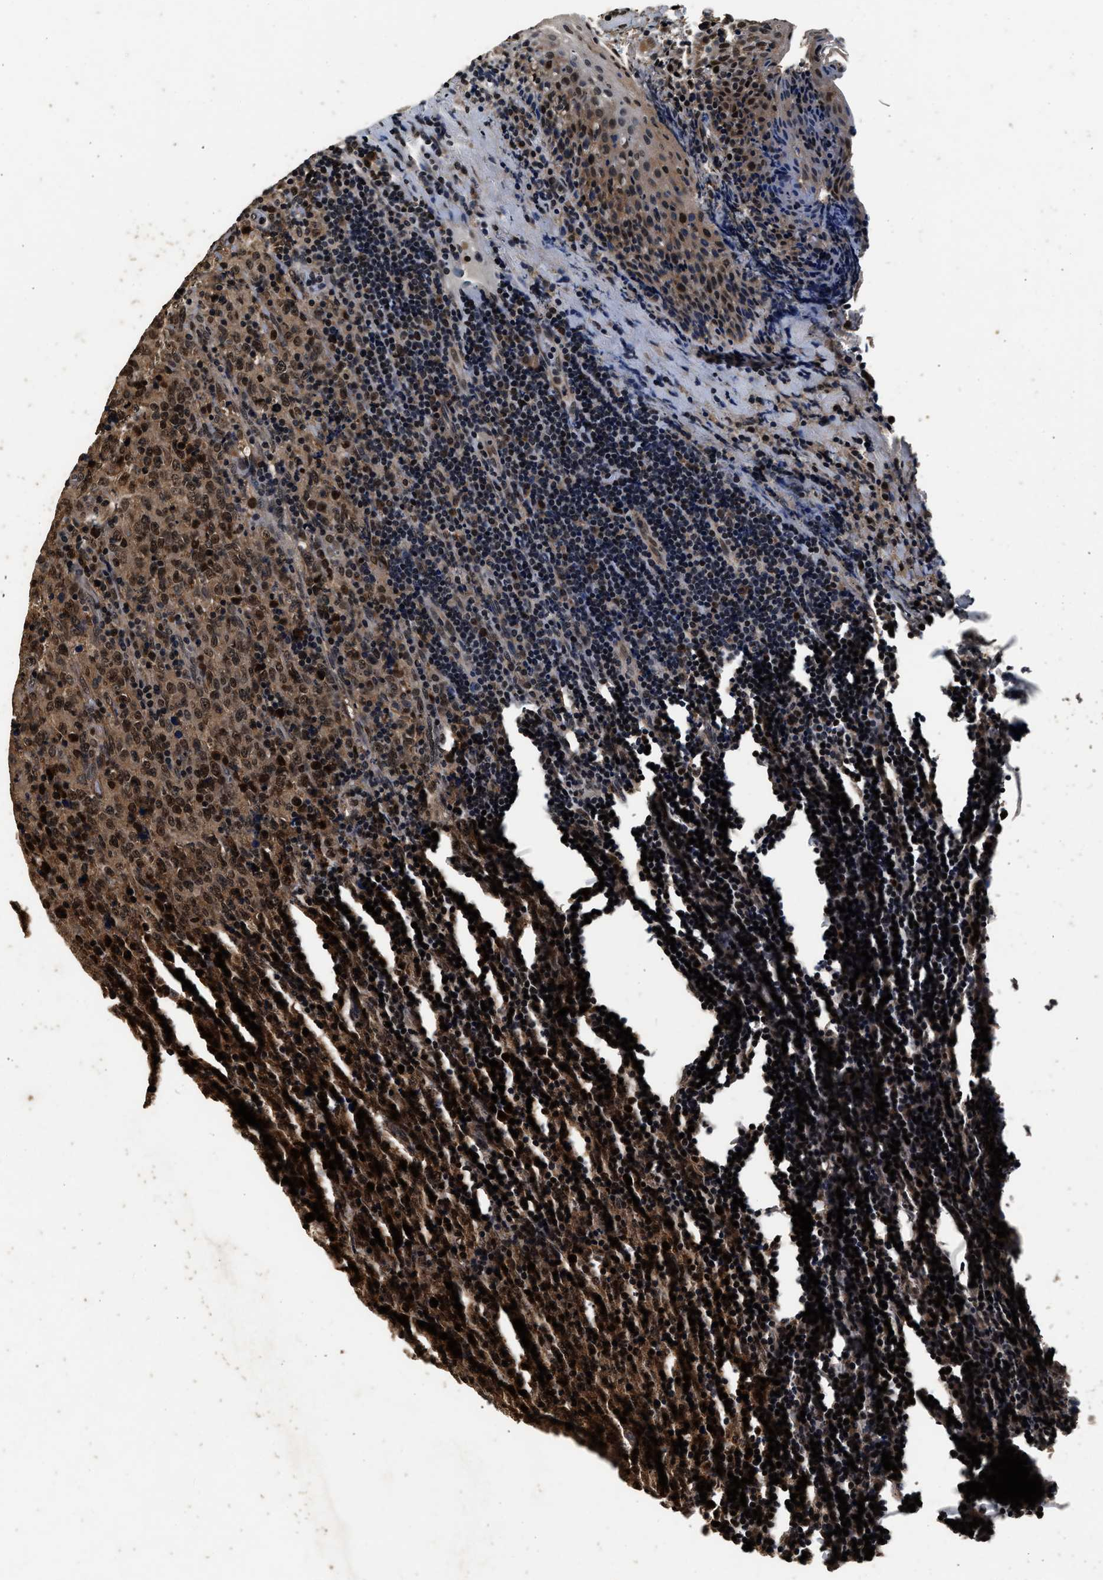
{"staining": {"intensity": "moderate", "quantity": ">75%", "location": "nuclear"}, "tissue": "lymphoma", "cell_type": "Tumor cells", "image_type": "cancer", "snomed": [{"axis": "morphology", "description": "Malignant lymphoma, non-Hodgkin's type, High grade"}, {"axis": "topography", "description": "Tonsil"}], "caption": "Approximately >75% of tumor cells in malignant lymphoma, non-Hodgkin's type (high-grade) exhibit moderate nuclear protein staining as visualized by brown immunohistochemical staining.", "gene": "CSTF1", "patient": {"sex": "female", "age": 36}}